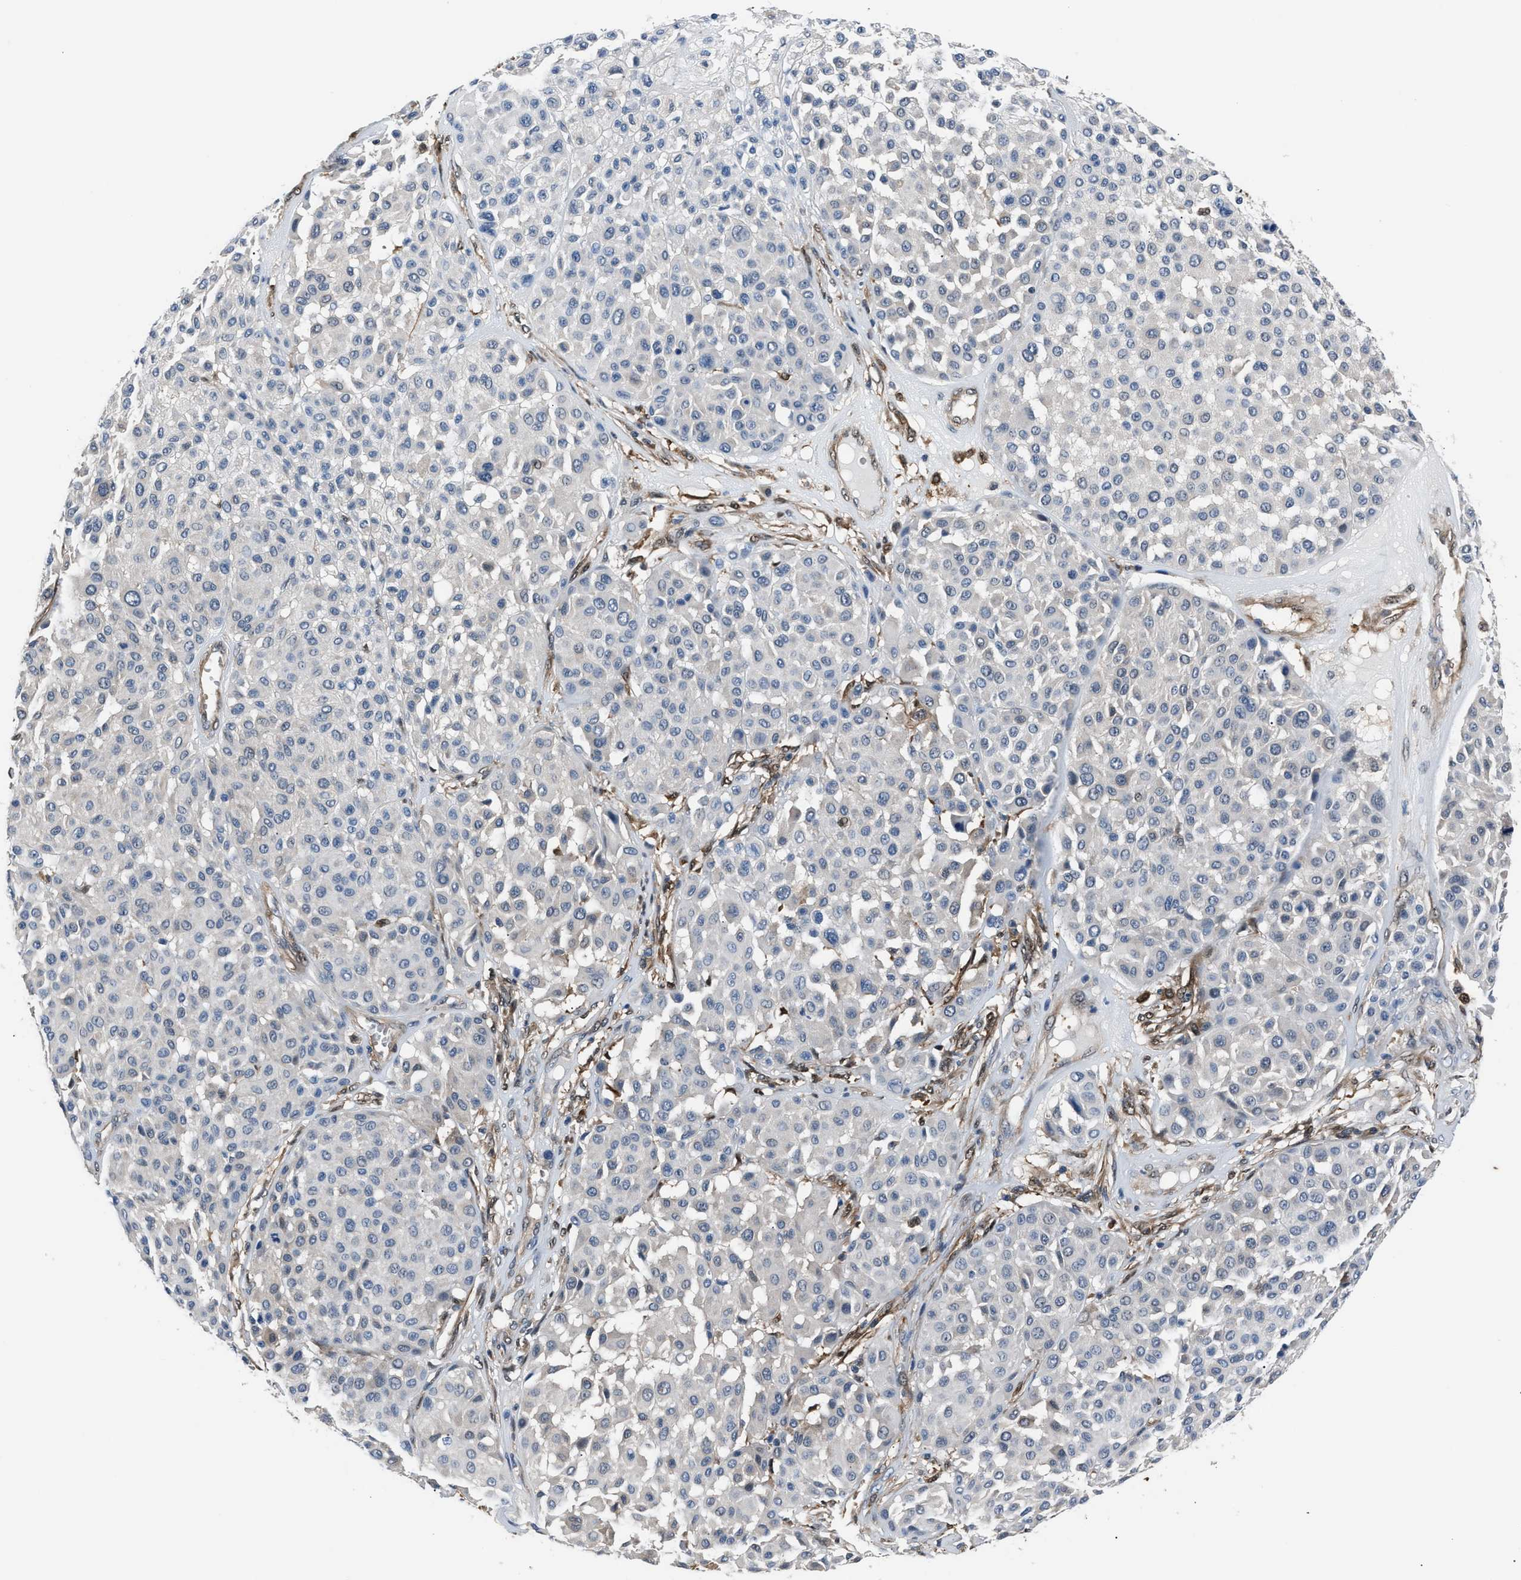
{"staining": {"intensity": "negative", "quantity": "none", "location": "none"}, "tissue": "melanoma", "cell_type": "Tumor cells", "image_type": "cancer", "snomed": [{"axis": "morphology", "description": "Malignant melanoma, Metastatic site"}, {"axis": "topography", "description": "Soft tissue"}], "caption": "There is no significant staining in tumor cells of malignant melanoma (metastatic site).", "gene": "PPA1", "patient": {"sex": "male", "age": 41}}